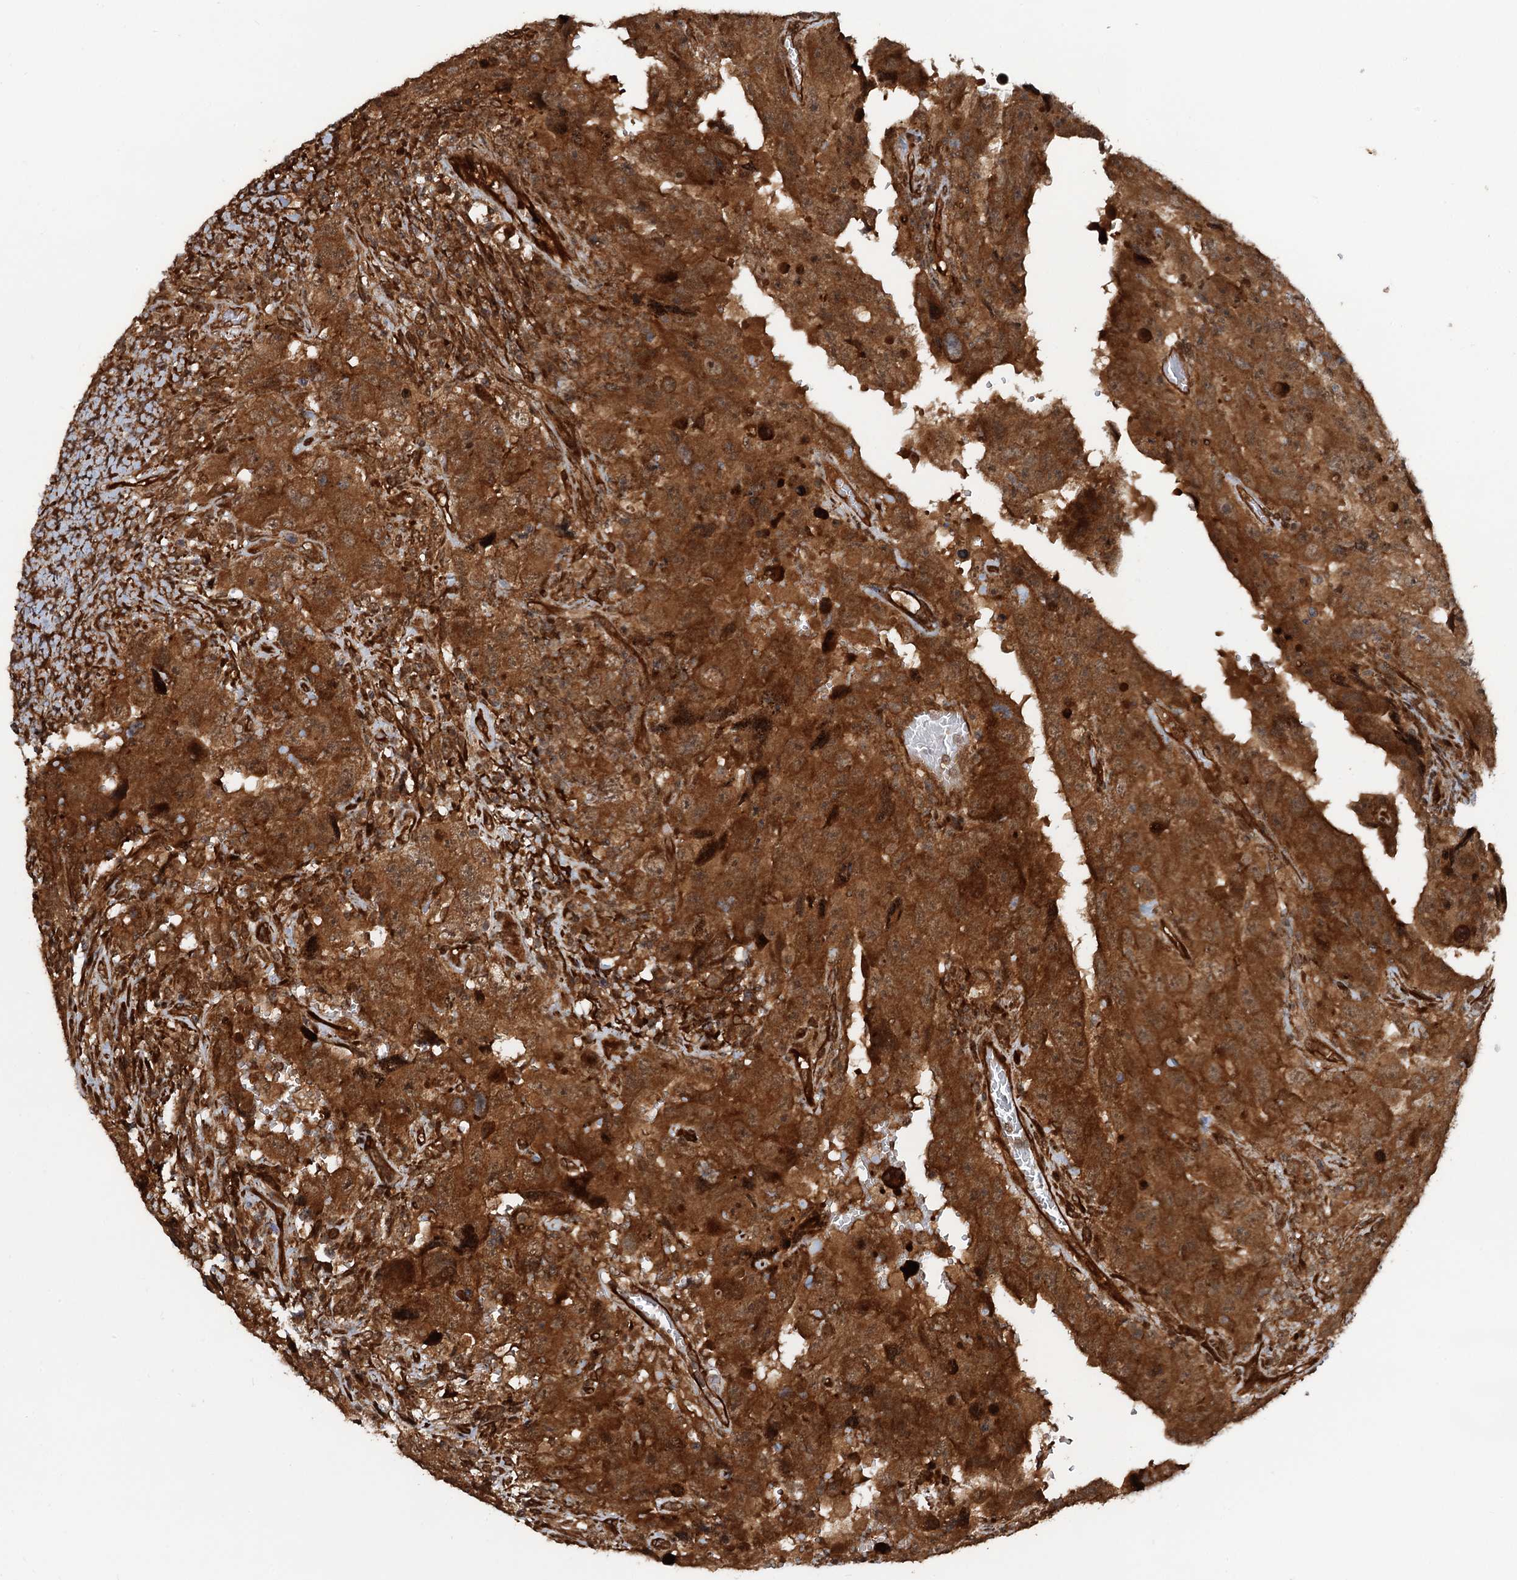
{"staining": {"intensity": "strong", "quantity": ">75%", "location": "cytoplasmic/membranous,nuclear"}, "tissue": "testis cancer", "cell_type": "Tumor cells", "image_type": "cancer", "snomed": [{"axis": "morphology", "description": "Carcinoma, Embryonal, NOS"}, {"axis": "topography", "description": "Testis"}], "caption": "Testis cancer (embryonal carcinoma) tissue exhibits strong cytoplasmic/membranous and nuclear staining in approximately >75% of tumor cells, visualized by immunohistochemistry.", "gene": "SNRNP25", "patient": {"sex": "male", "age": 26}}